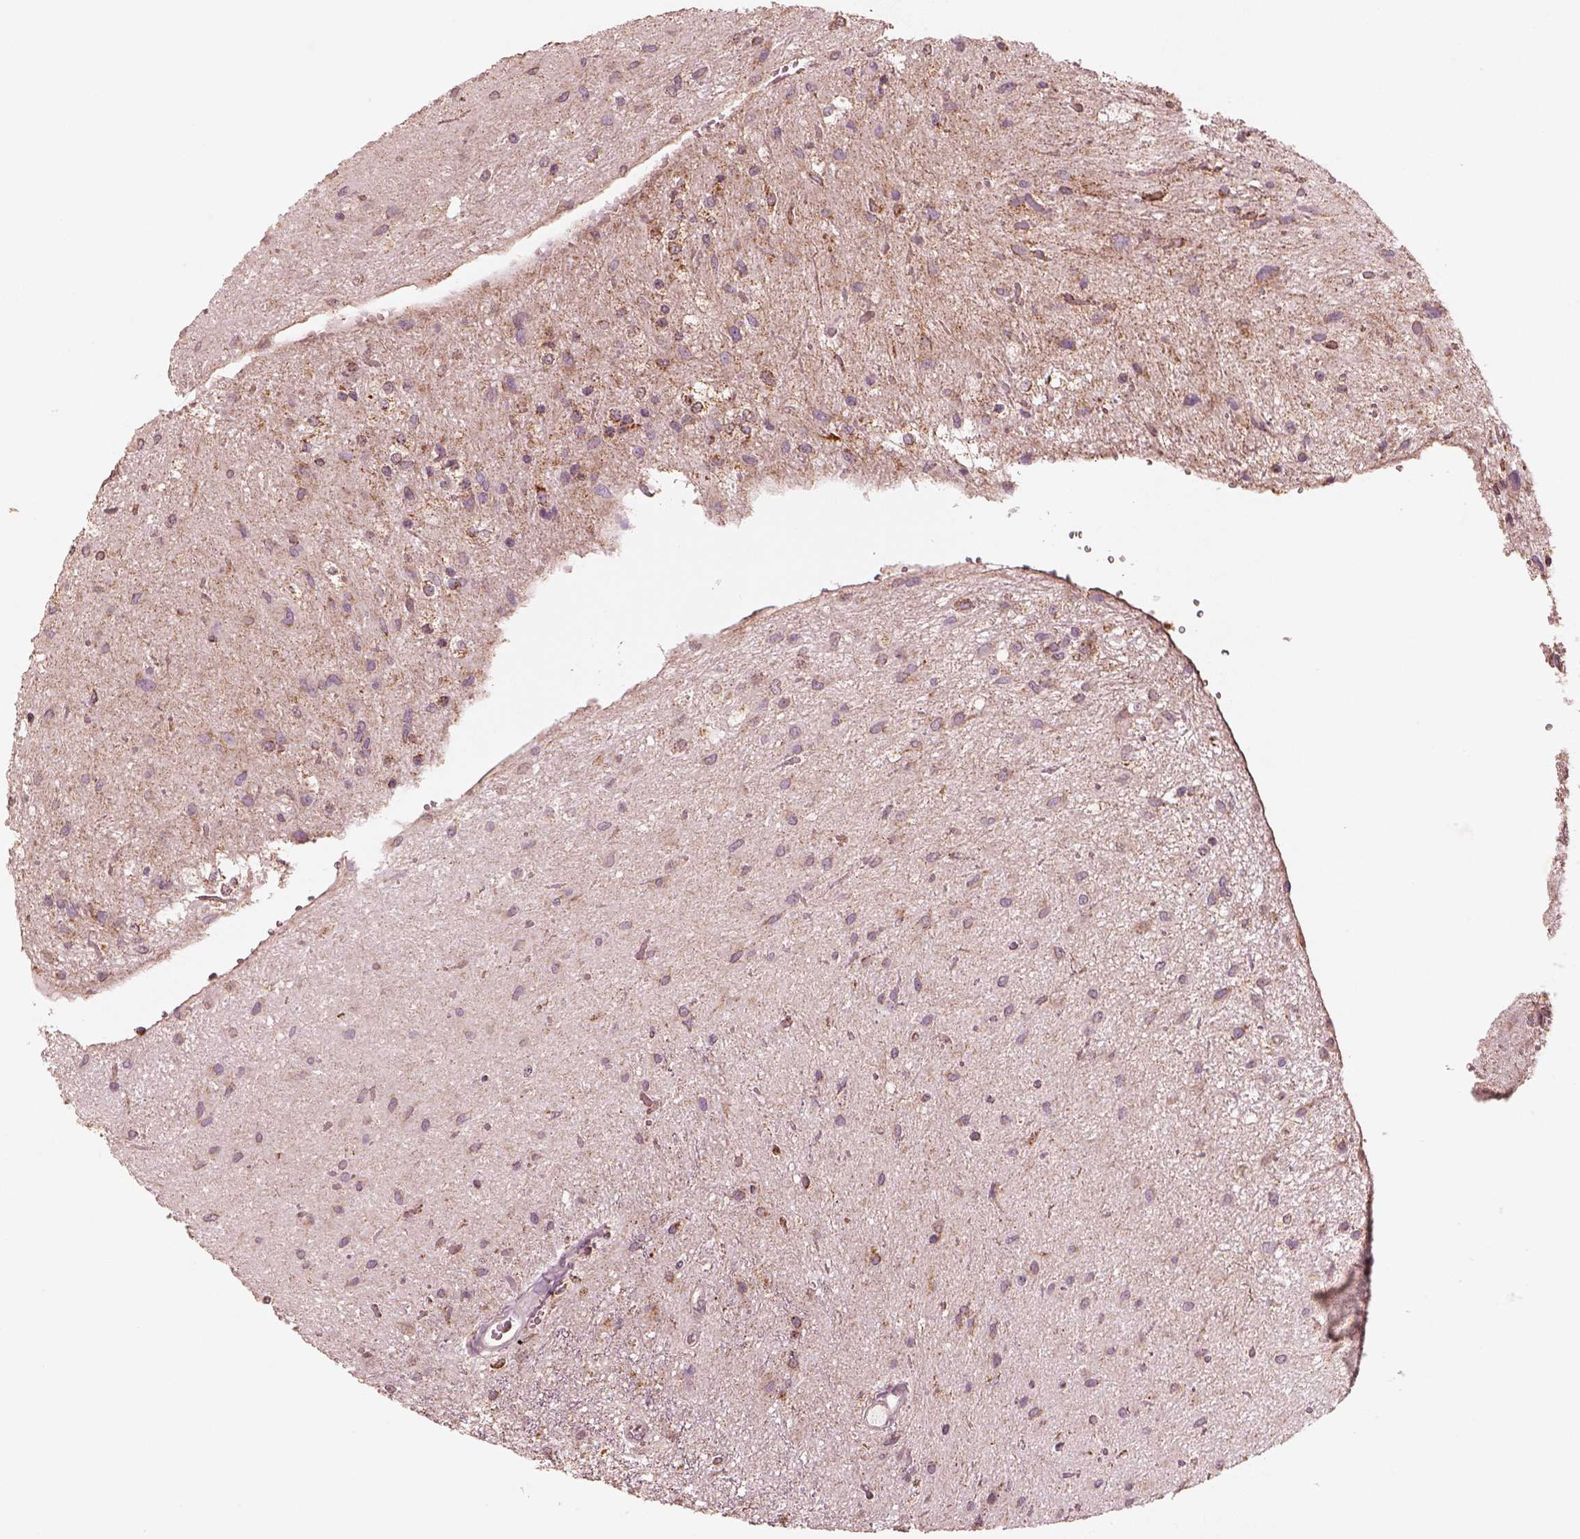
{"staining": {"intensity": "moderate", "quantity": "25%-75%", "location": "cytoplasmic/membranous"}, "tissue": "glioma", "cell_type": "Tumor cells", "image_type": "cancer", "snomed": [{"axis": "morphology", "description": "Glioma, malignant, Low grade"}, {"axis": "topography", "description": "Cerebellum"}], "caption": "This image displays immunohistochemistry staining of human low-grade glioma (malignant), with medium moderate cytoplasmic/membranous expression in about 25%-75% of tumor cells.", "gene": "ENTPD6", "patient": {"sex": "female", "age": 14}}